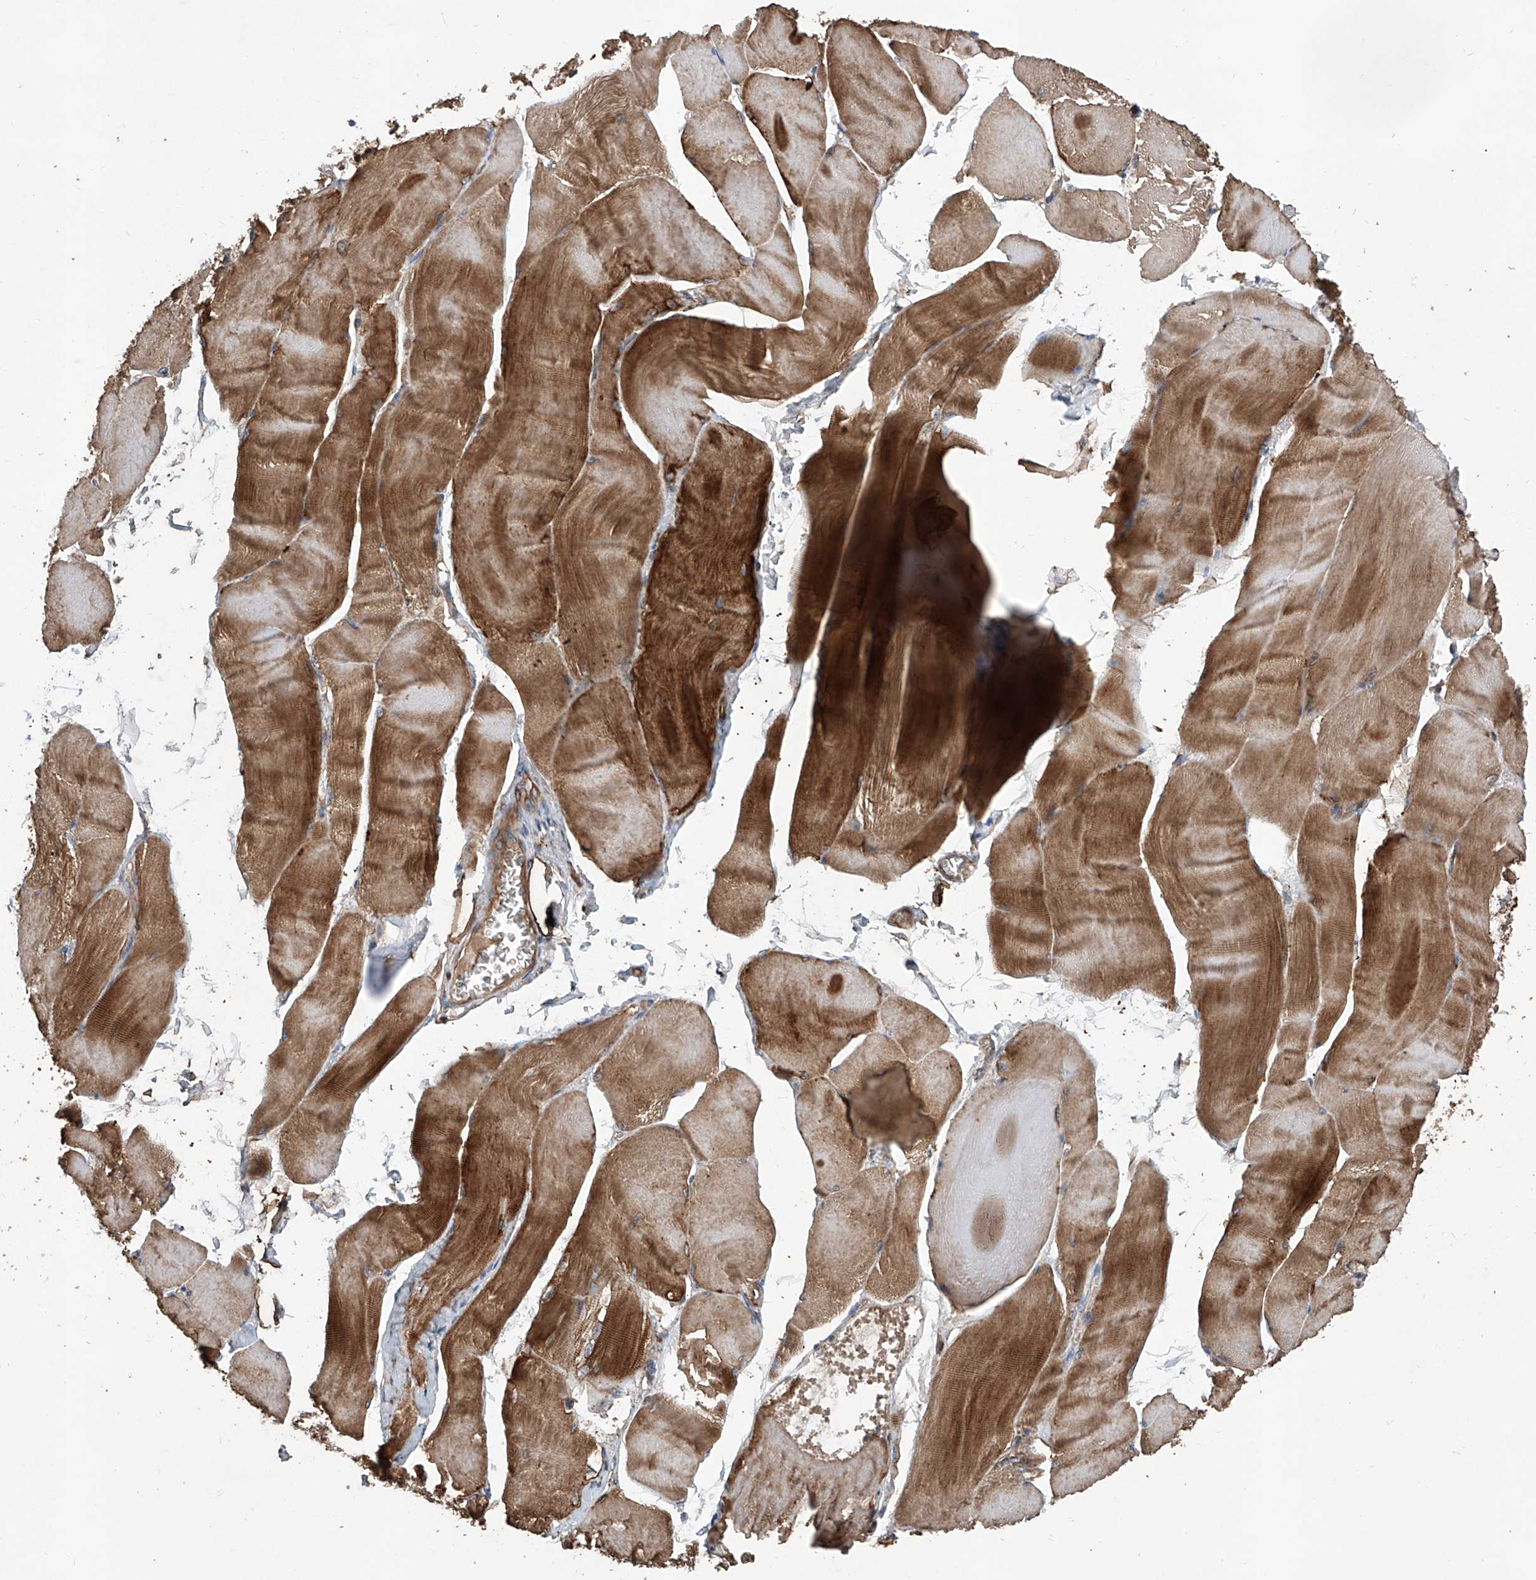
{"staining": {"intensity": "strong", "quantity": ">75%", "location": "cytoplasmic/membranous"}, "tissue": "skeletal muscle", "cell_type": "Myocytes", "image_type": "normal", "snomed": [{"axis": "morphology", "description": "Normal tissue, NOS"}, {"axis": "morphology", "description": "Basal cell carcinoma"}, {"axis": "topography", "description": "Skeletal muscle"}], "caption": "Protein staining of unremarkable skeletal muscle exhibits strong cytoplasmic/membranous expression in about >75% of myocytes. The staining was performed using DAB to visualize the protein expression in brown, while the nuclei were stained in blue with hematoxylin (Magnification: 20x).", "gene": "ASCC3", "patient": {"sex": "female", "age": 64}}